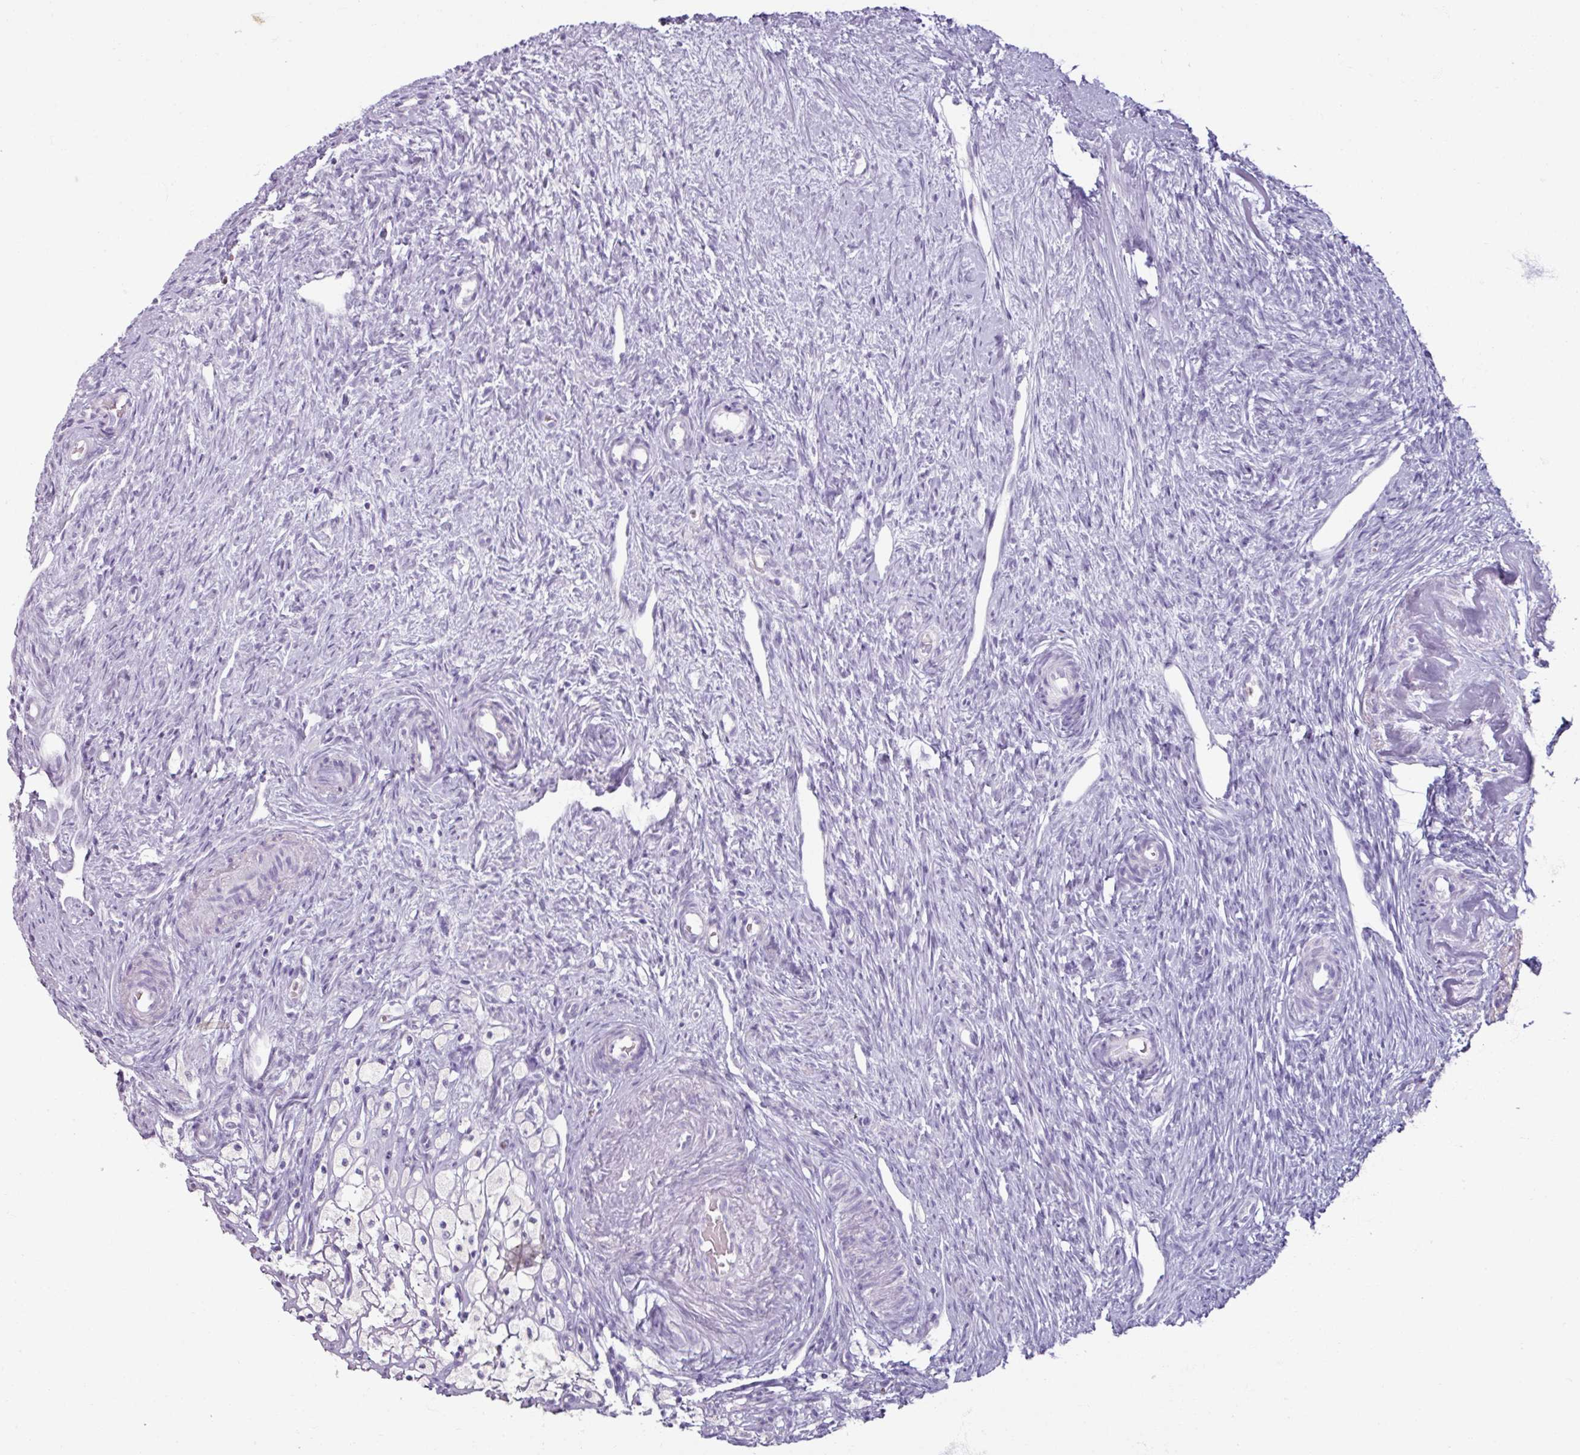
{"staining": {"intensity": "negative", "quantity": "none", "location": "none"}, "tissue": "ovary", "cell_type": "Follicle cells", "image_type": "normal", "snomed": [{"axis": "morphology", "description": "Normal tissue, NOS"}, {"axis": "topography", "description": "Ovary"}], "caption": "IHC of unremarkable human ovary exhibits no staining in follicle cells.", "gene": "ARG1", "patient": {"sex": "female", "age": 51}}